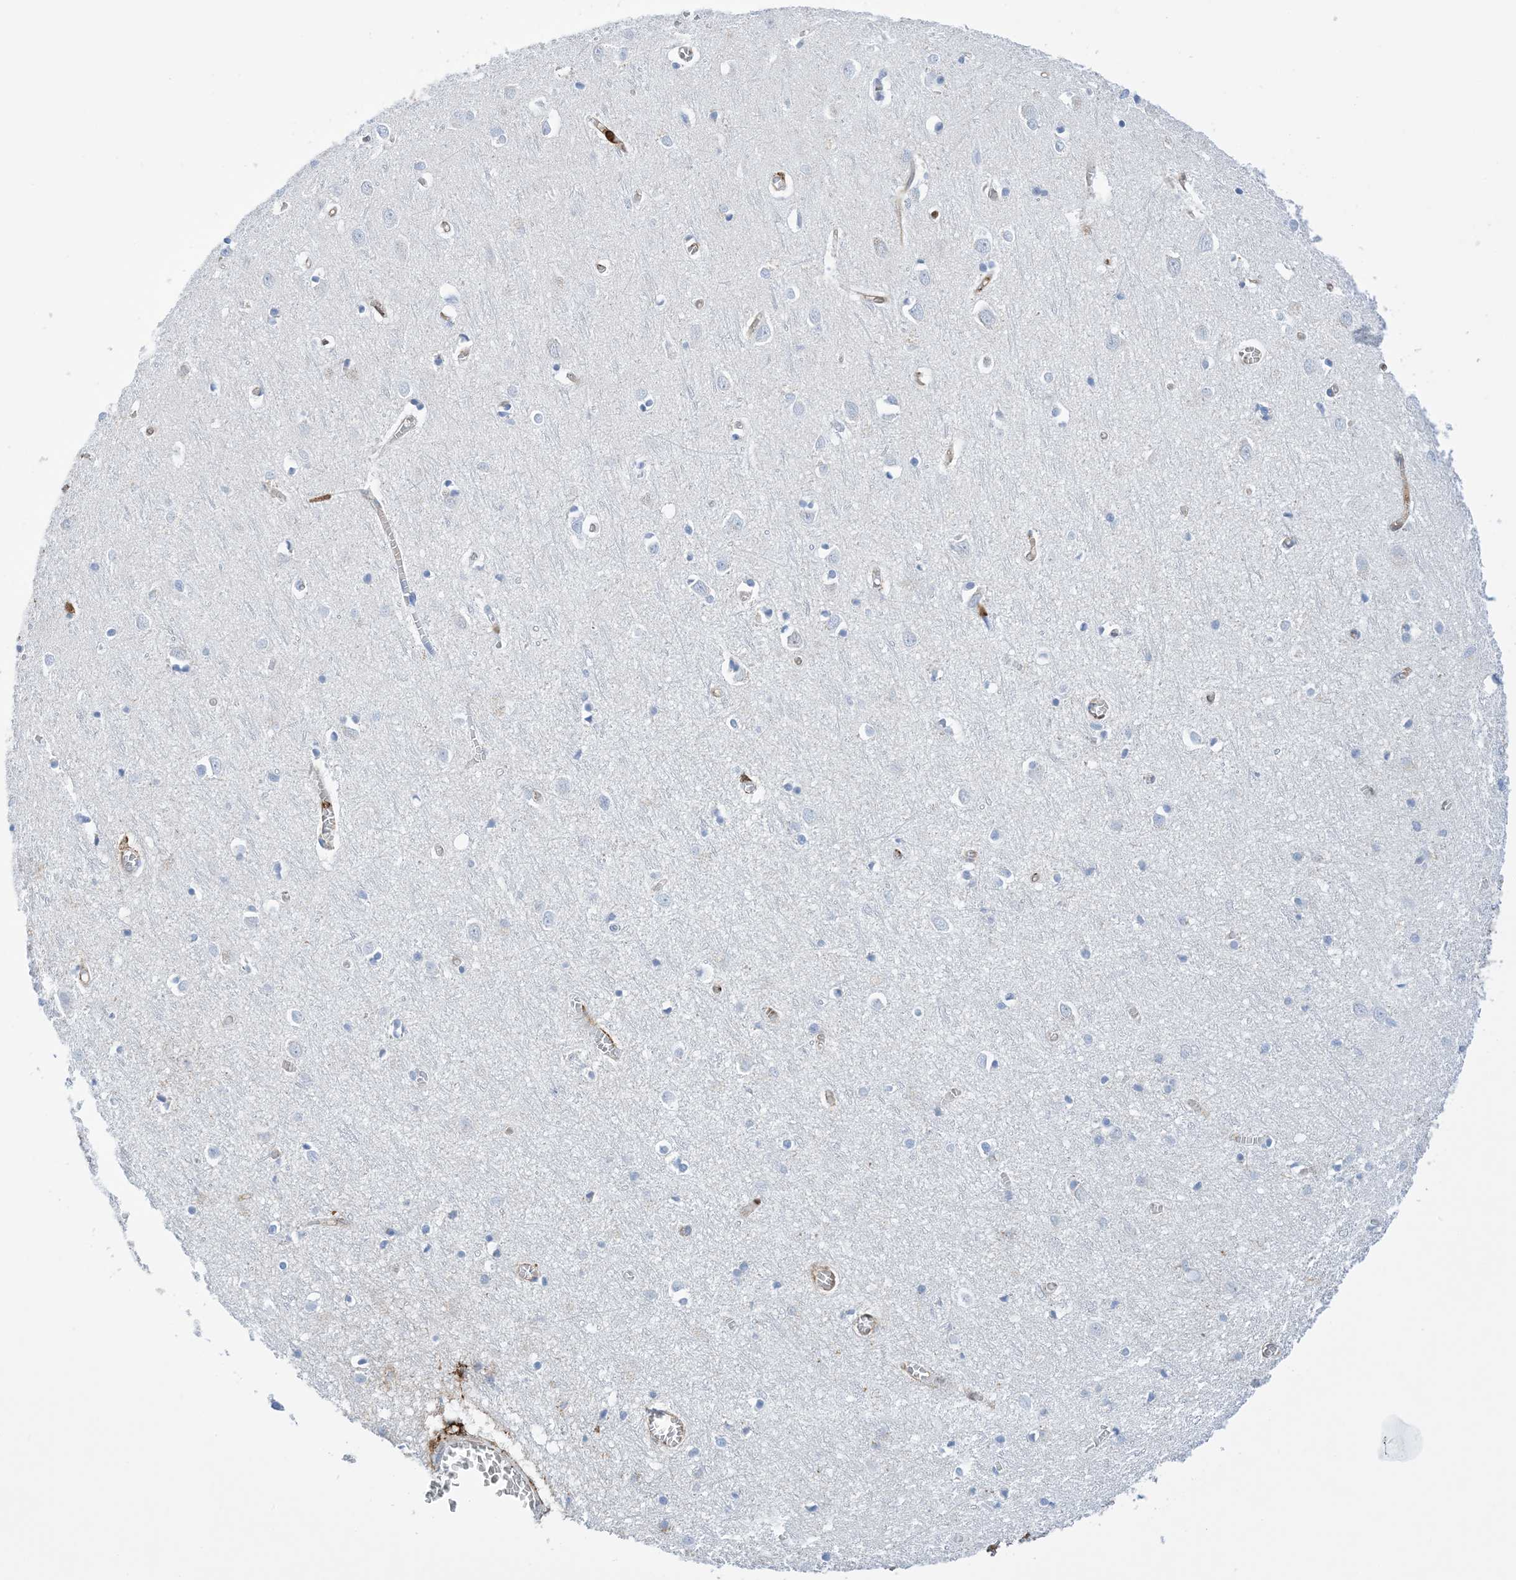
{"staining": {"intensity": "moderate", "quantity": "25%-75%", "location": "cytoplasmic/membranous"}, "tissue": "cerebral cortex", "cell_type": "Endothelial cells", "image_type": "normal", "snomed": [{"axis": "morphology", "description": "Normal tissue, NOS"}, {"axis": "topography", "description": "Cerebral cortex"}], "caption": "Cerebral cortex stained with DAB (3,3'-diaminobenzidine) immunohistochemistry shows medium levels of moderate cytoplasmic/membranous expression in about 25%-75% of endothelial cells.", "gene": "ANXA1", "patient": {"sex": "female", "age": 64}}